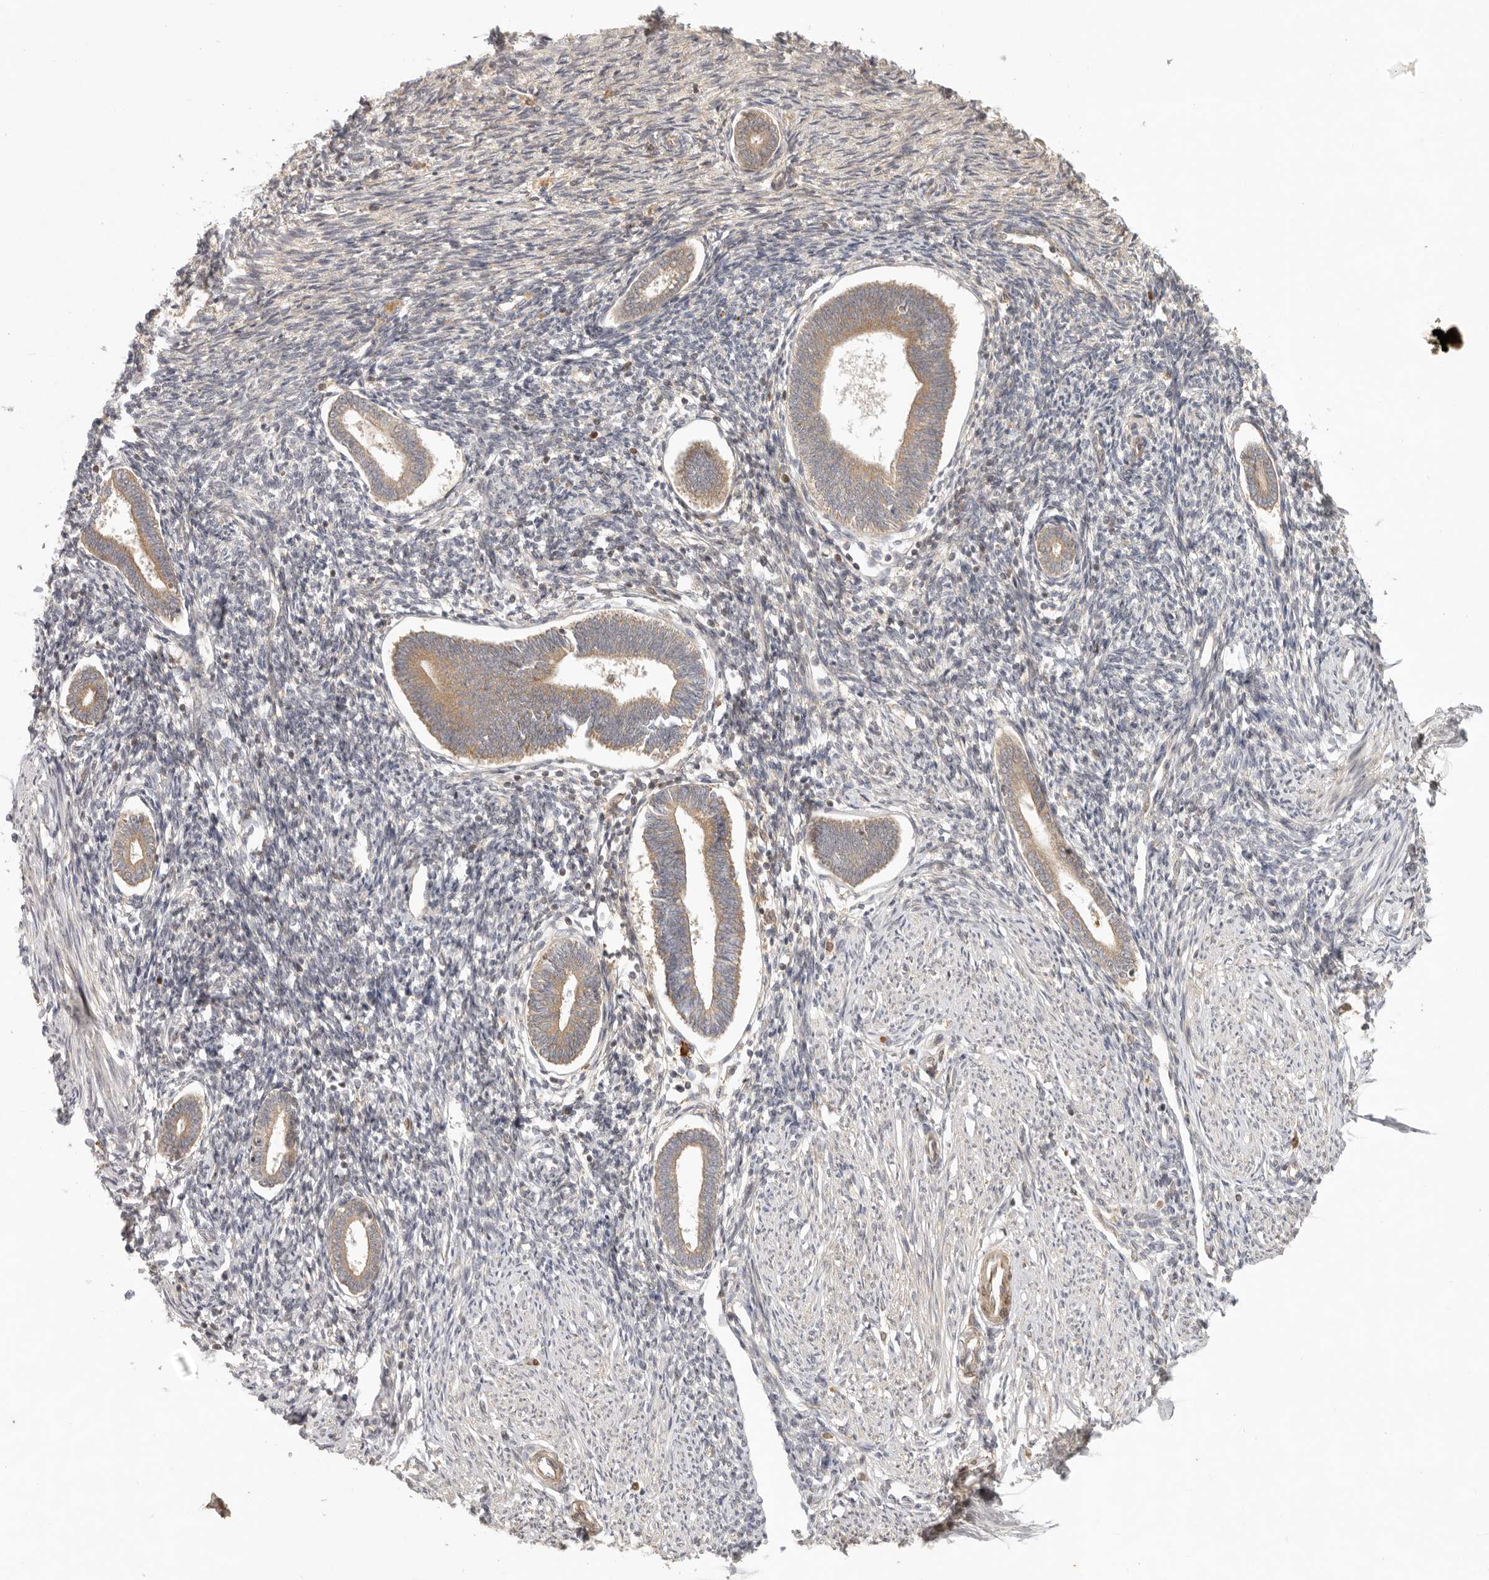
{"staining": {"intensity": "moderate", "quantity": ">75%", "location": "cytoplasmic/membranous"}, "tissue": "endometrium", "cell_type": "Cells in endometrial stroma", "image_type": "normal", "snomed": [{"axis": "morphology", "description": "Normal tissue, NOS"}, {"axis": "topography", "description": "Endometrium"}], "caption": "High-power microscopy captured an immunohistochemistry (IHC) photomicrograph of normal endometrium, revealing moderate cytoplasmic/membranous expression in approximately >75% of cells in endometrial stroma. (Stains: DAB in brown, nuclei in blue, Microscopy: brightfield microscopy at high magnification).", "gene": "AHDC1", "patient": {"sex": "female", "age": 56}}